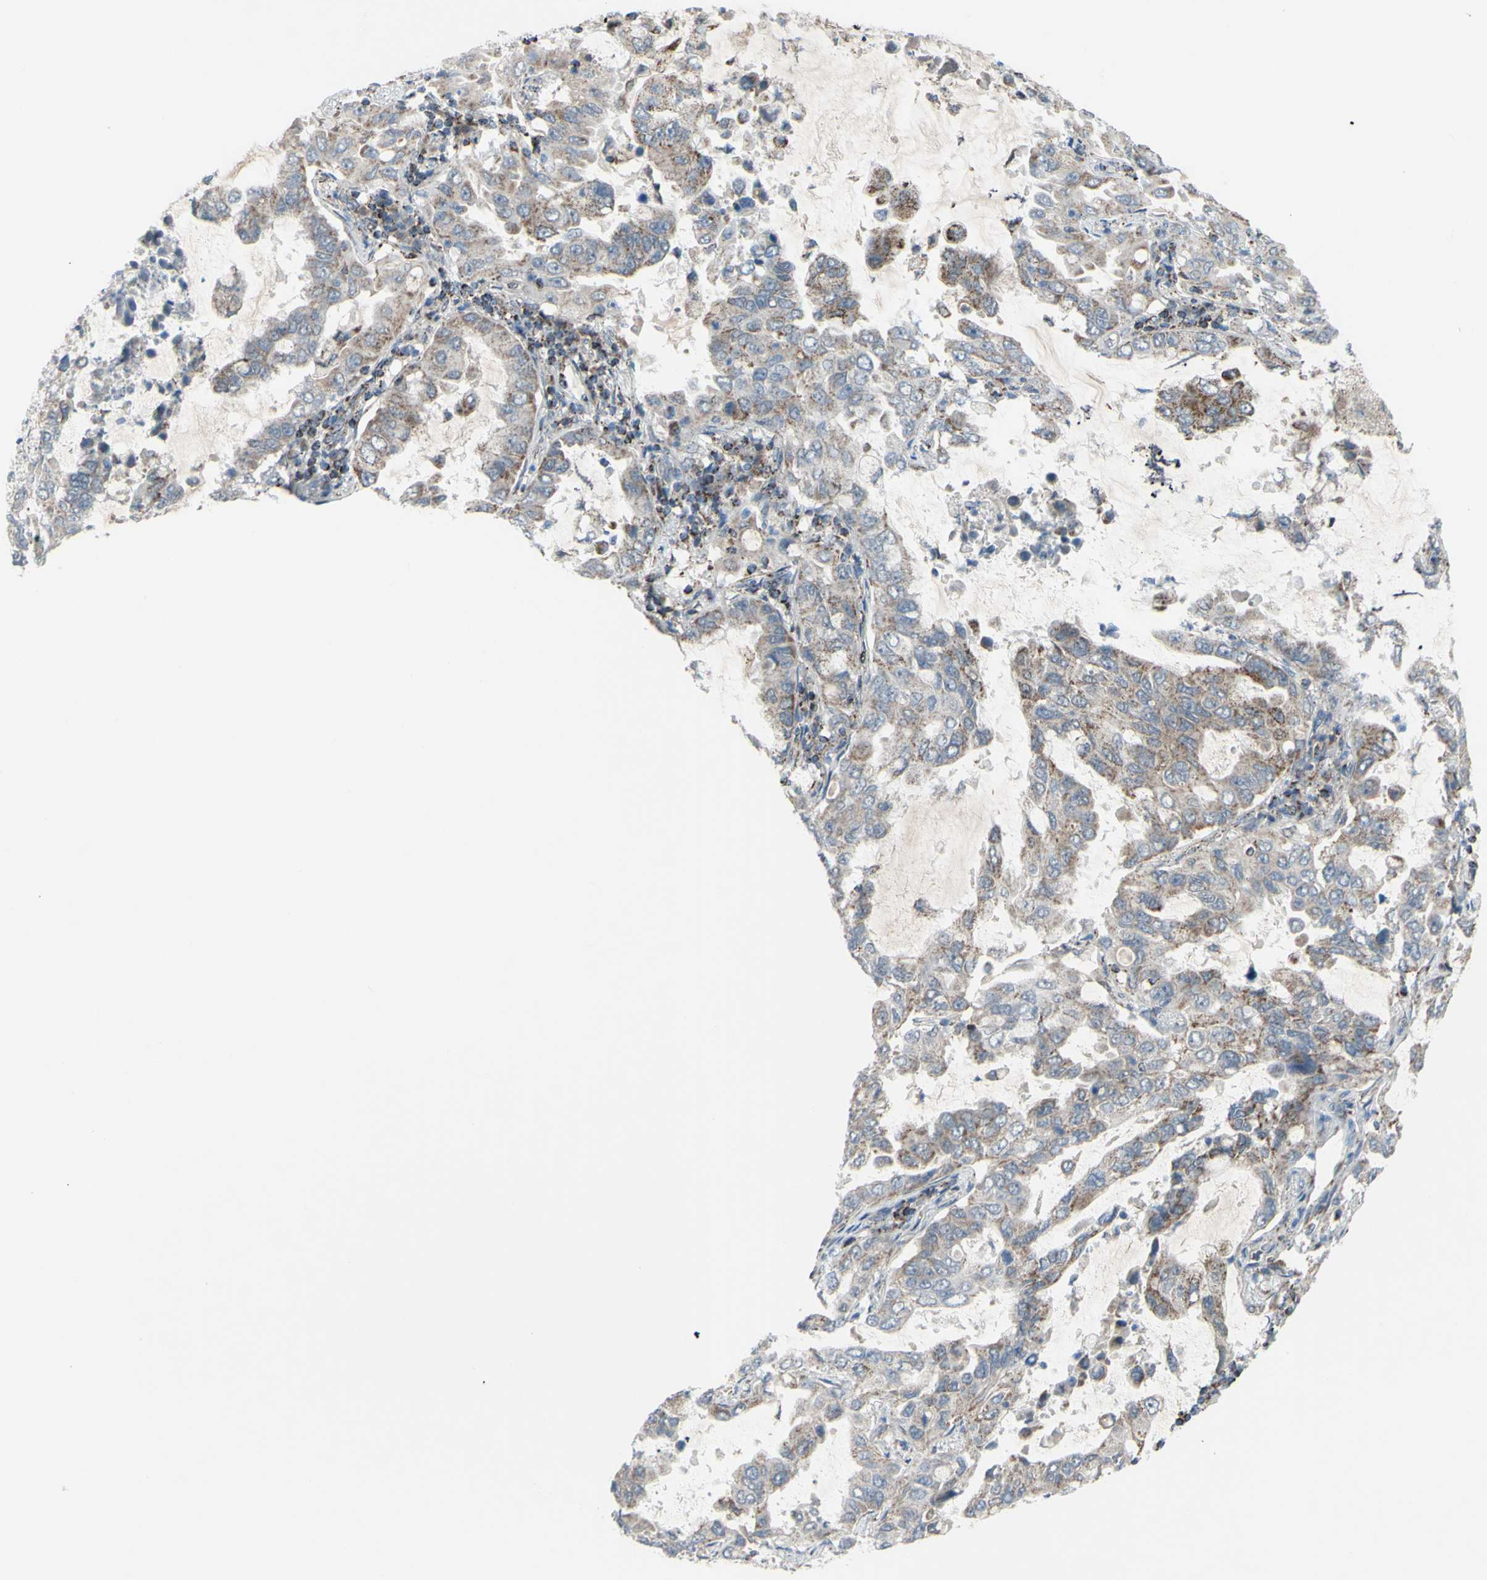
{"staining": {"intensity": "weak", "quantity": "<25%", "location": "cytoplasmic/membranous"}, "tissue": "lung cancer", "cell_type": "Tumor cells", "image_type": "cancer", "snomed": [{"axis": "morphology", "description": "Adenocarcinoma, NOS"}, {"axis": "topography", "description": "Lung"}], "caption": "DAB (3,3'-diaminobenzidine) immunohistochemical staining of lung cancer (adenocarcinoma) reveals no significant positivity in tumor cells. (DAB immunohistochemistry with hematoxylin counter stain).", "gene": "GLT8D1", "patient": {"sex": "male", "age": 64}}